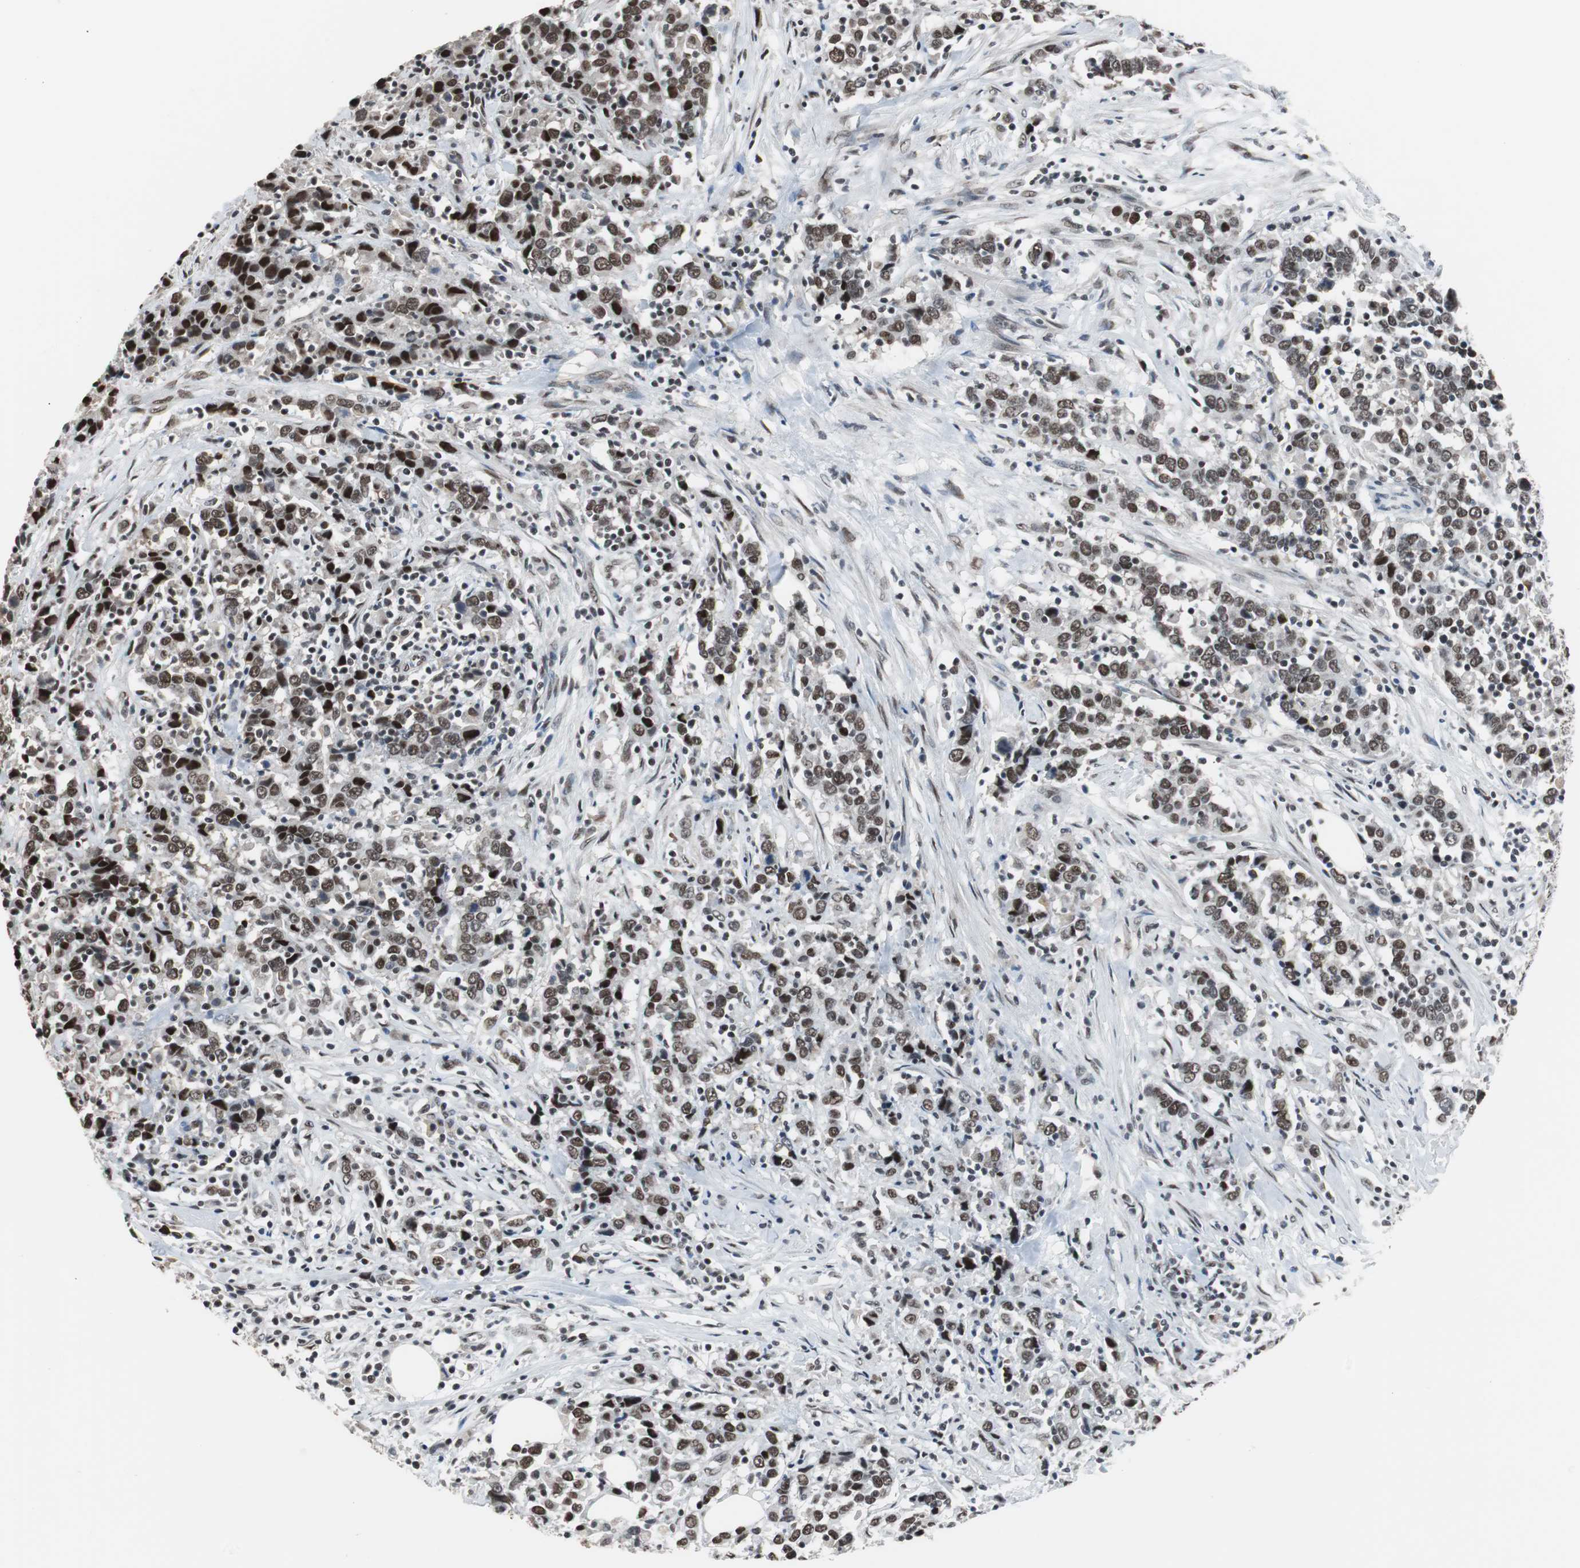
{"staining": {"intensity": "strong", "quantity": ">75%", "location": "nuclear"}, "tissue": "urothelial cancer", "cell_type": "Tumor cells", "image_type": "cancer", "snomed": [{"axis": "morphology", "description": "Urothelial carcinoma, High grade"}, {"axis": "topography", "description": "Urinary bladder"}], "caption": "Protein expression analysis of high-grade urothelial carcinoma demonstrates strong nuclear positivity in about >75% of tumor cells. Ihc stains the protein of interest in brown and the nuclei are stained blue.", "gene": "TAF7", "patient": {"sex": "male", "age": 61}}